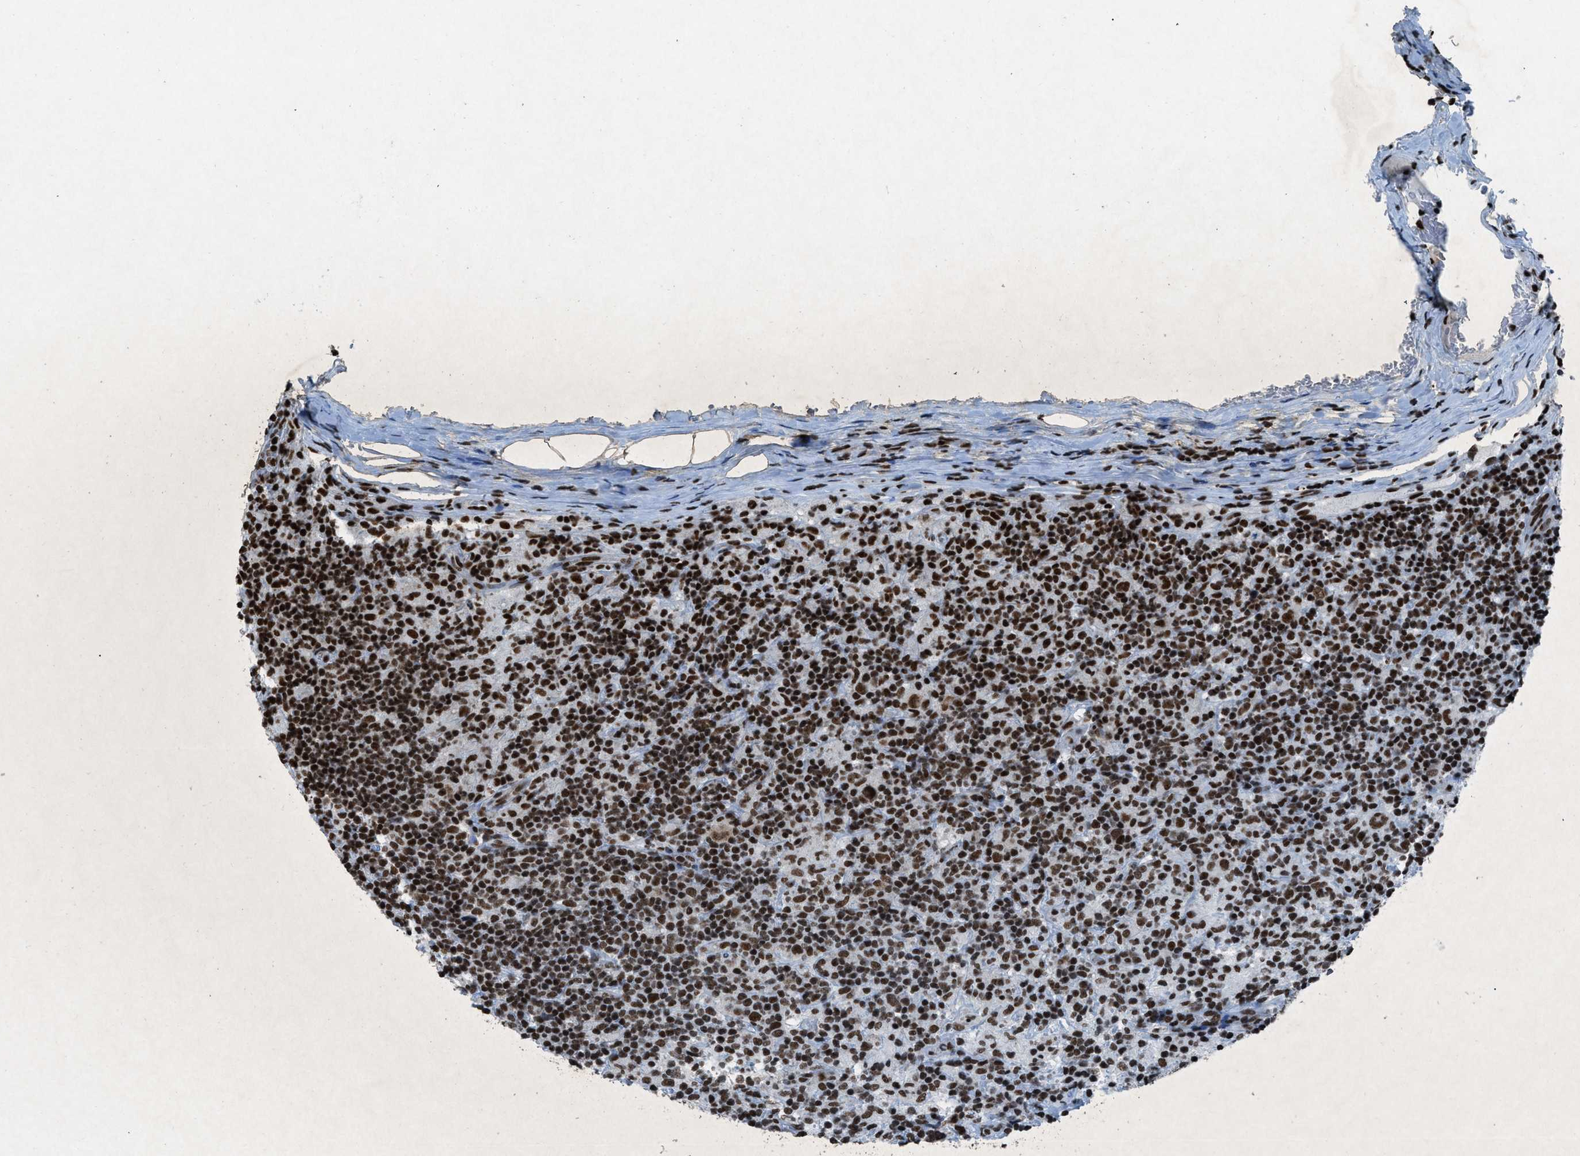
{"staining": {"intensity": "moderate", "quantity": ">75%", "location": "nuclear"}, "tissue": "lymphoma", "cell_type": "Tumor cells", "image_type": "cancer", "snomed": [{"axis": "morphology", "description": "Hodgkin's disease, NOS"}, {"axis": "topography", "description": "Lymph node"}], "caption": "Hodgkin's disease stained with immunohistochemistry (IHC) shows moderate nuclear positivity in about >75% of tumor cells.", "gene": "NXF1", "patient": {"sex": "male", "age": 70}}